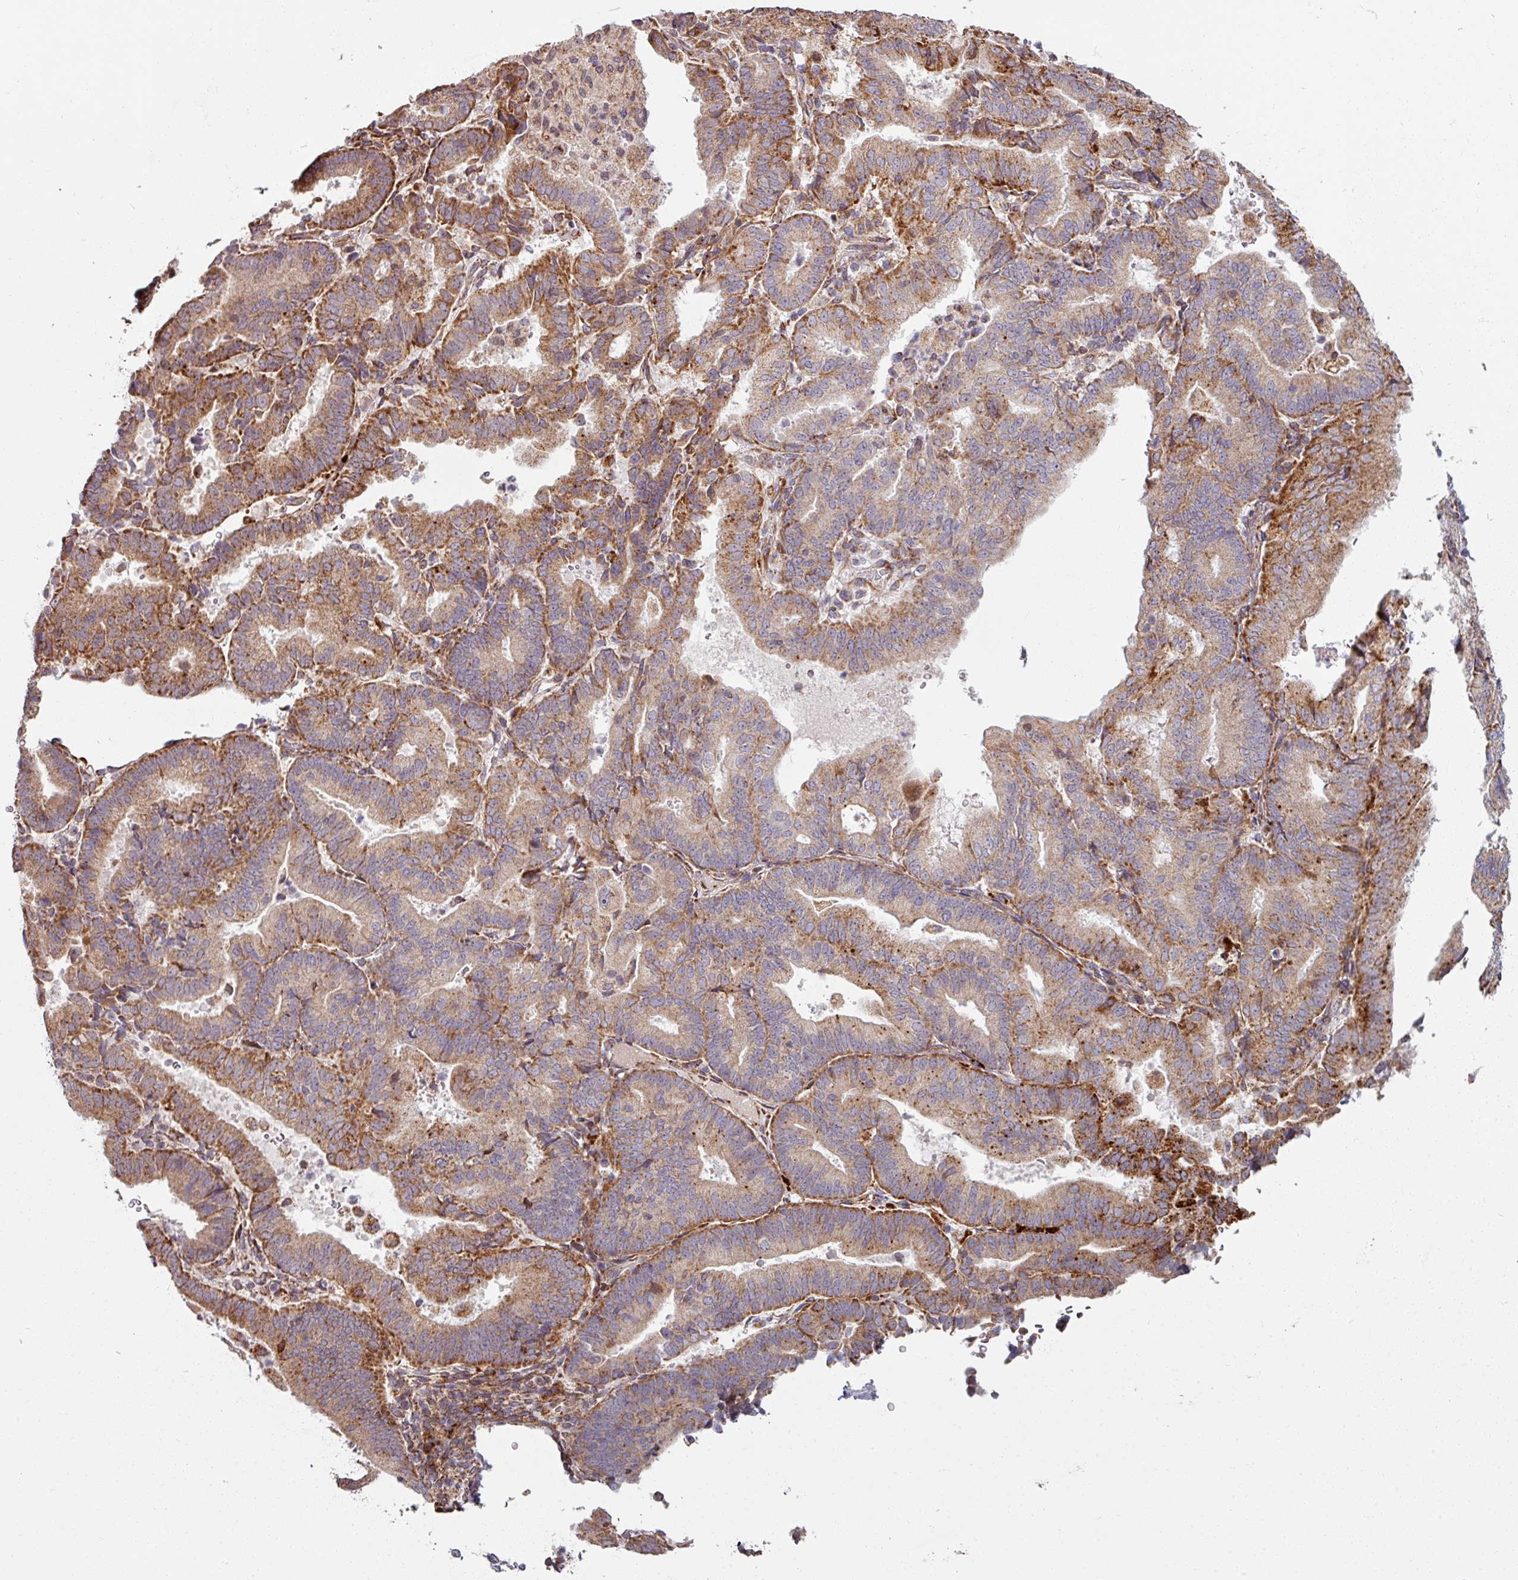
{"staining": {"intensity": "moderate", "quantity": ">75%", "location": "cytoplasmic/membranous"}, "tissue": "endometrial cancer", "cell_type": "Tumor cells", "image_type": "cancer", "snomed": [{"axis": "morphology", "description": "Adenocarcinoma, NOS"}, {"axis": "topography", "description": "Endometrium"}], "caption": "Adenocarcinoma (endometrial) was stained to show a protein in brown. There is medium levels of moderate cytoplasmic/membranous staining in approximately >75% of tumor cells. Ihc stains the protein of interest in brown and the nuclei are stained blue.", "gene": "MAGT1", "patient": {"sex": "female", "age": 70}}